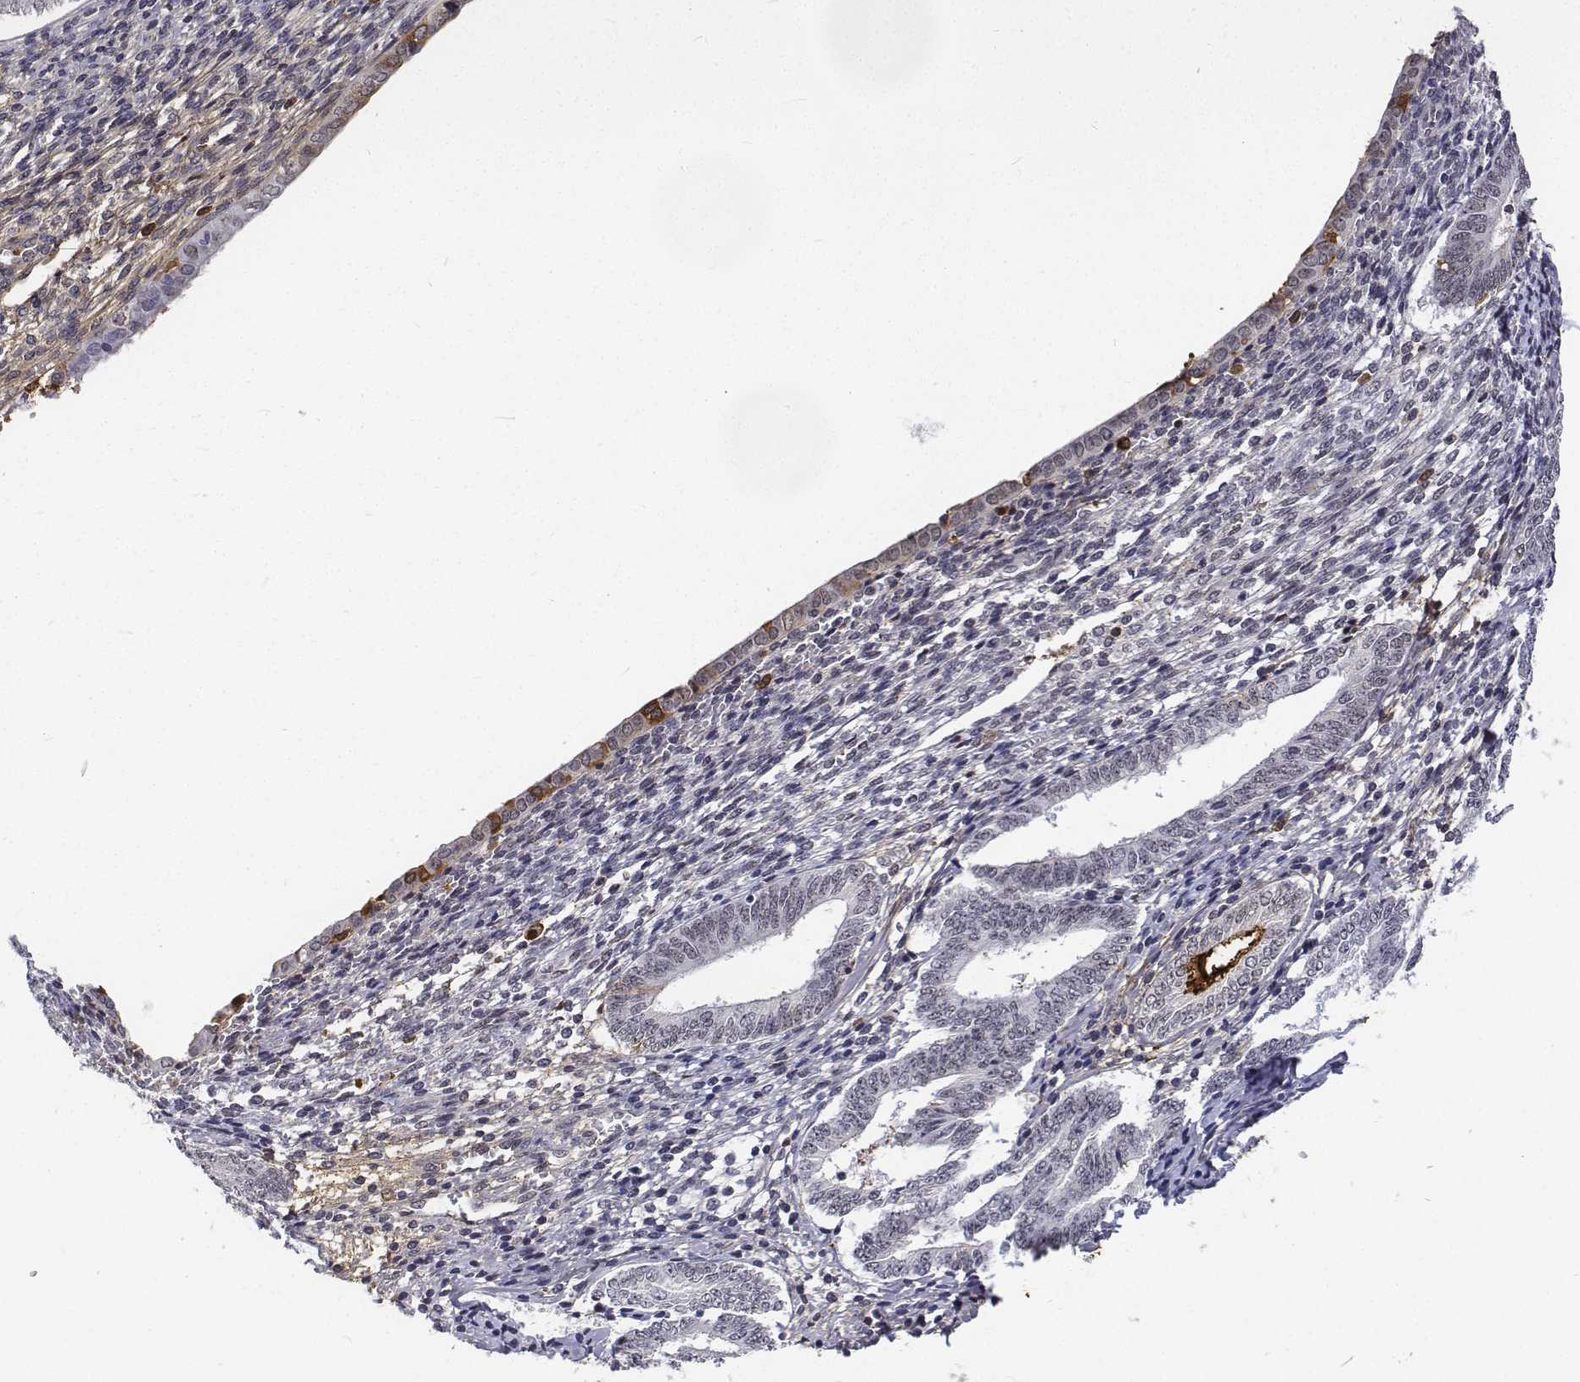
{"staining": {"intensity": "negative", "quantity": "none", "location": "none"}, "tissue": "cervical cancer", "cell_type": "Tumor cells", "image_type": "cancer", "snomed": [{"axis": "morphology", "description": "Squamous cell carcinoma, NOS"}, {"axis": "topography", "description": "Cervix"}], "caption": "Immunohistochemistry (IHC) photomicrograph of neoplastic tissue: squamous cell carcinoma (cervical) stained with DAB (3,3'-diaminobenzidine) reveals no significant protein positivity in tumor cells.", "gene": "ATRX", "patient": {"sex": "female", "age": 59}}